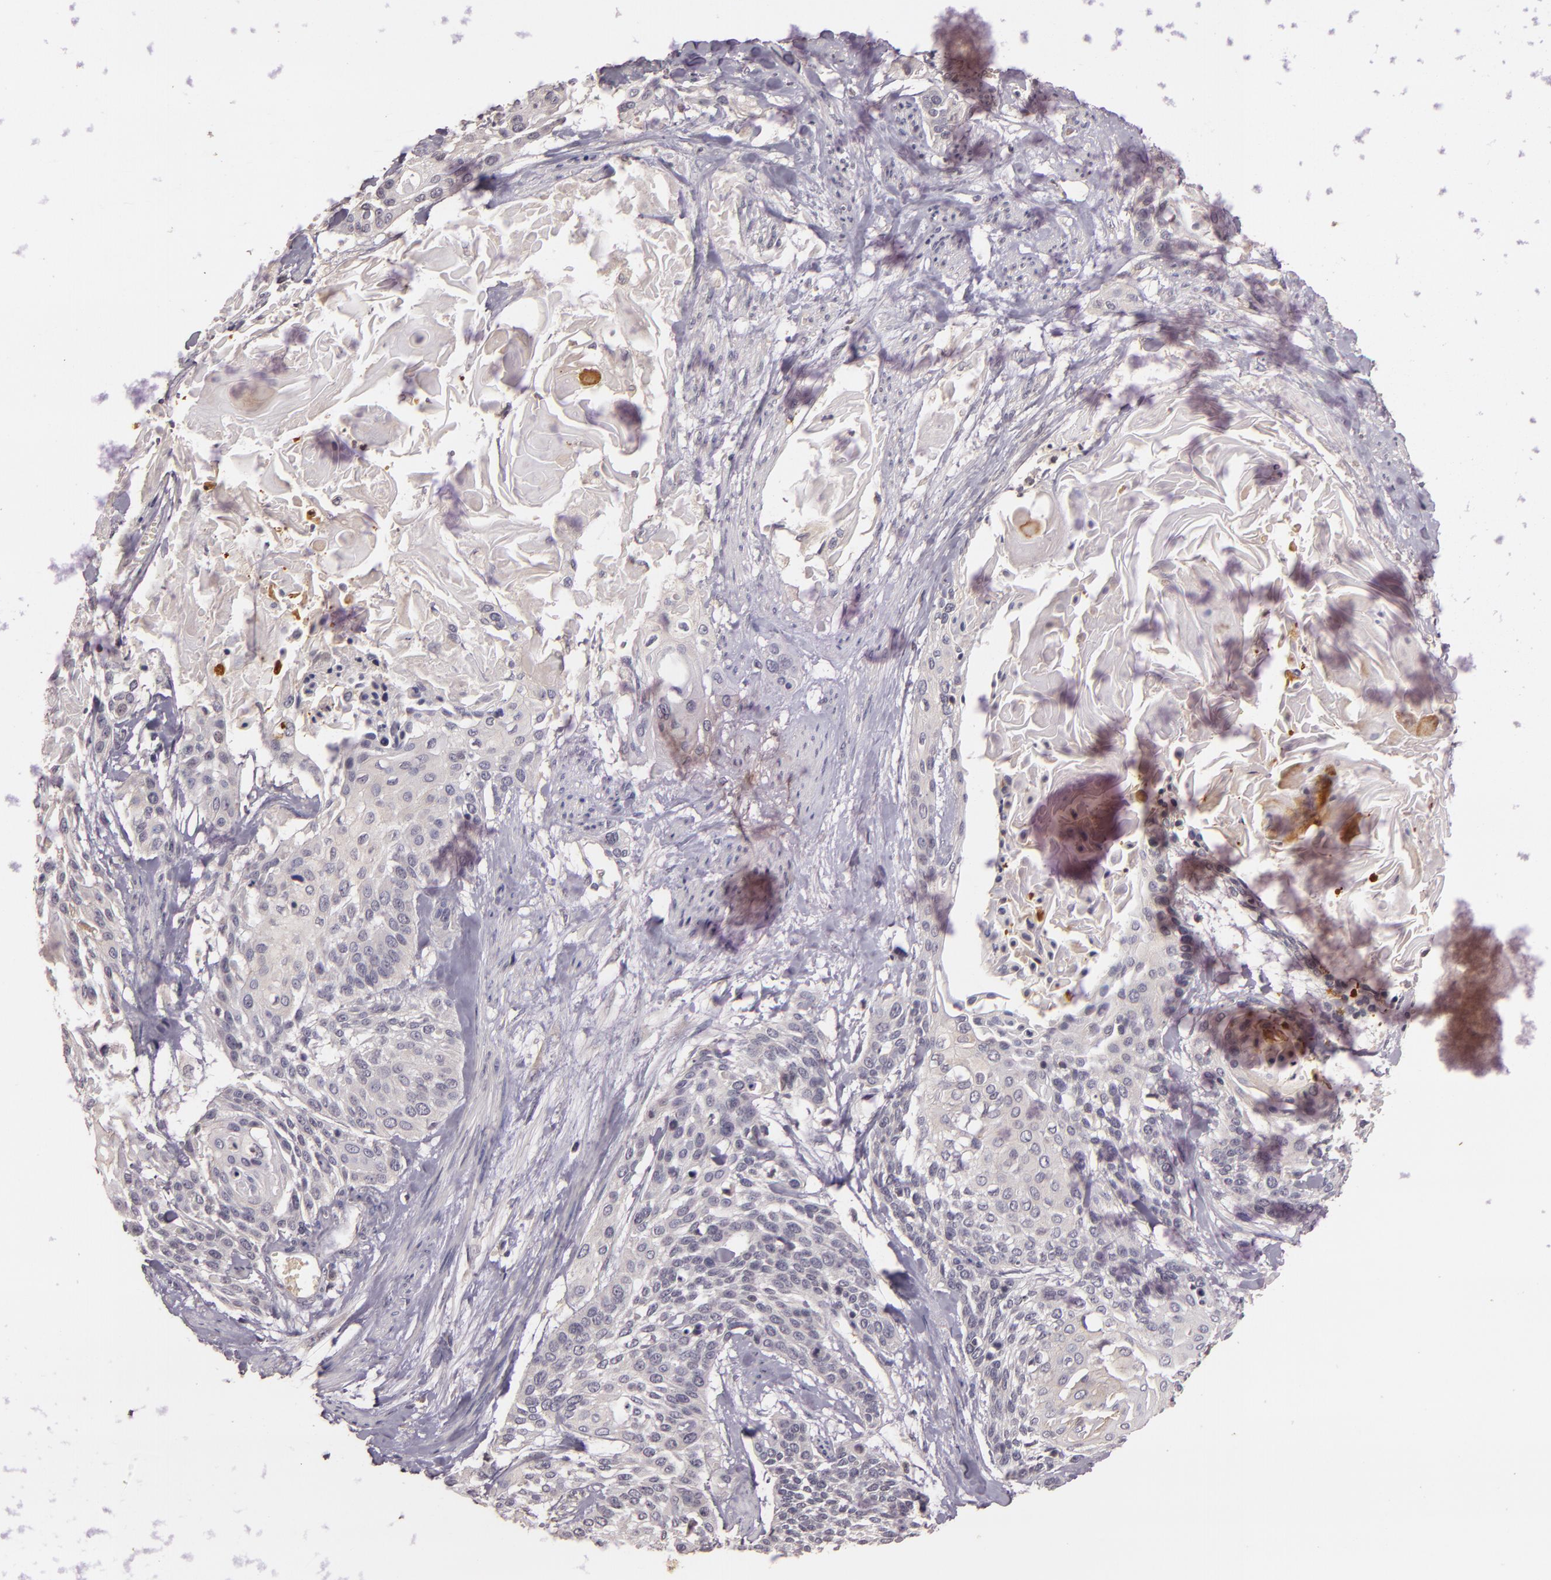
{"staining": {"intensity": "negative", "quantity": "none", "location": "none"}, "tissue": "cervical cancer", "cell_type": "Tumor cells", "image_type": "cancer", "snomed": [{"axis": "morphology", "description": "Squamous cell carcinoma, NOS"}, {"axis": "topography", "description": "Cervix"}], "caption": "Tumor cells are negative for brown protein staining in squamous cell carcinoma (cervical). The staining is performed using DAB brown chromogen with nuclei counter-stained in using hematoxylin.", "gene": "TFF1", "patient": {"sex": "female", "age": 57}}